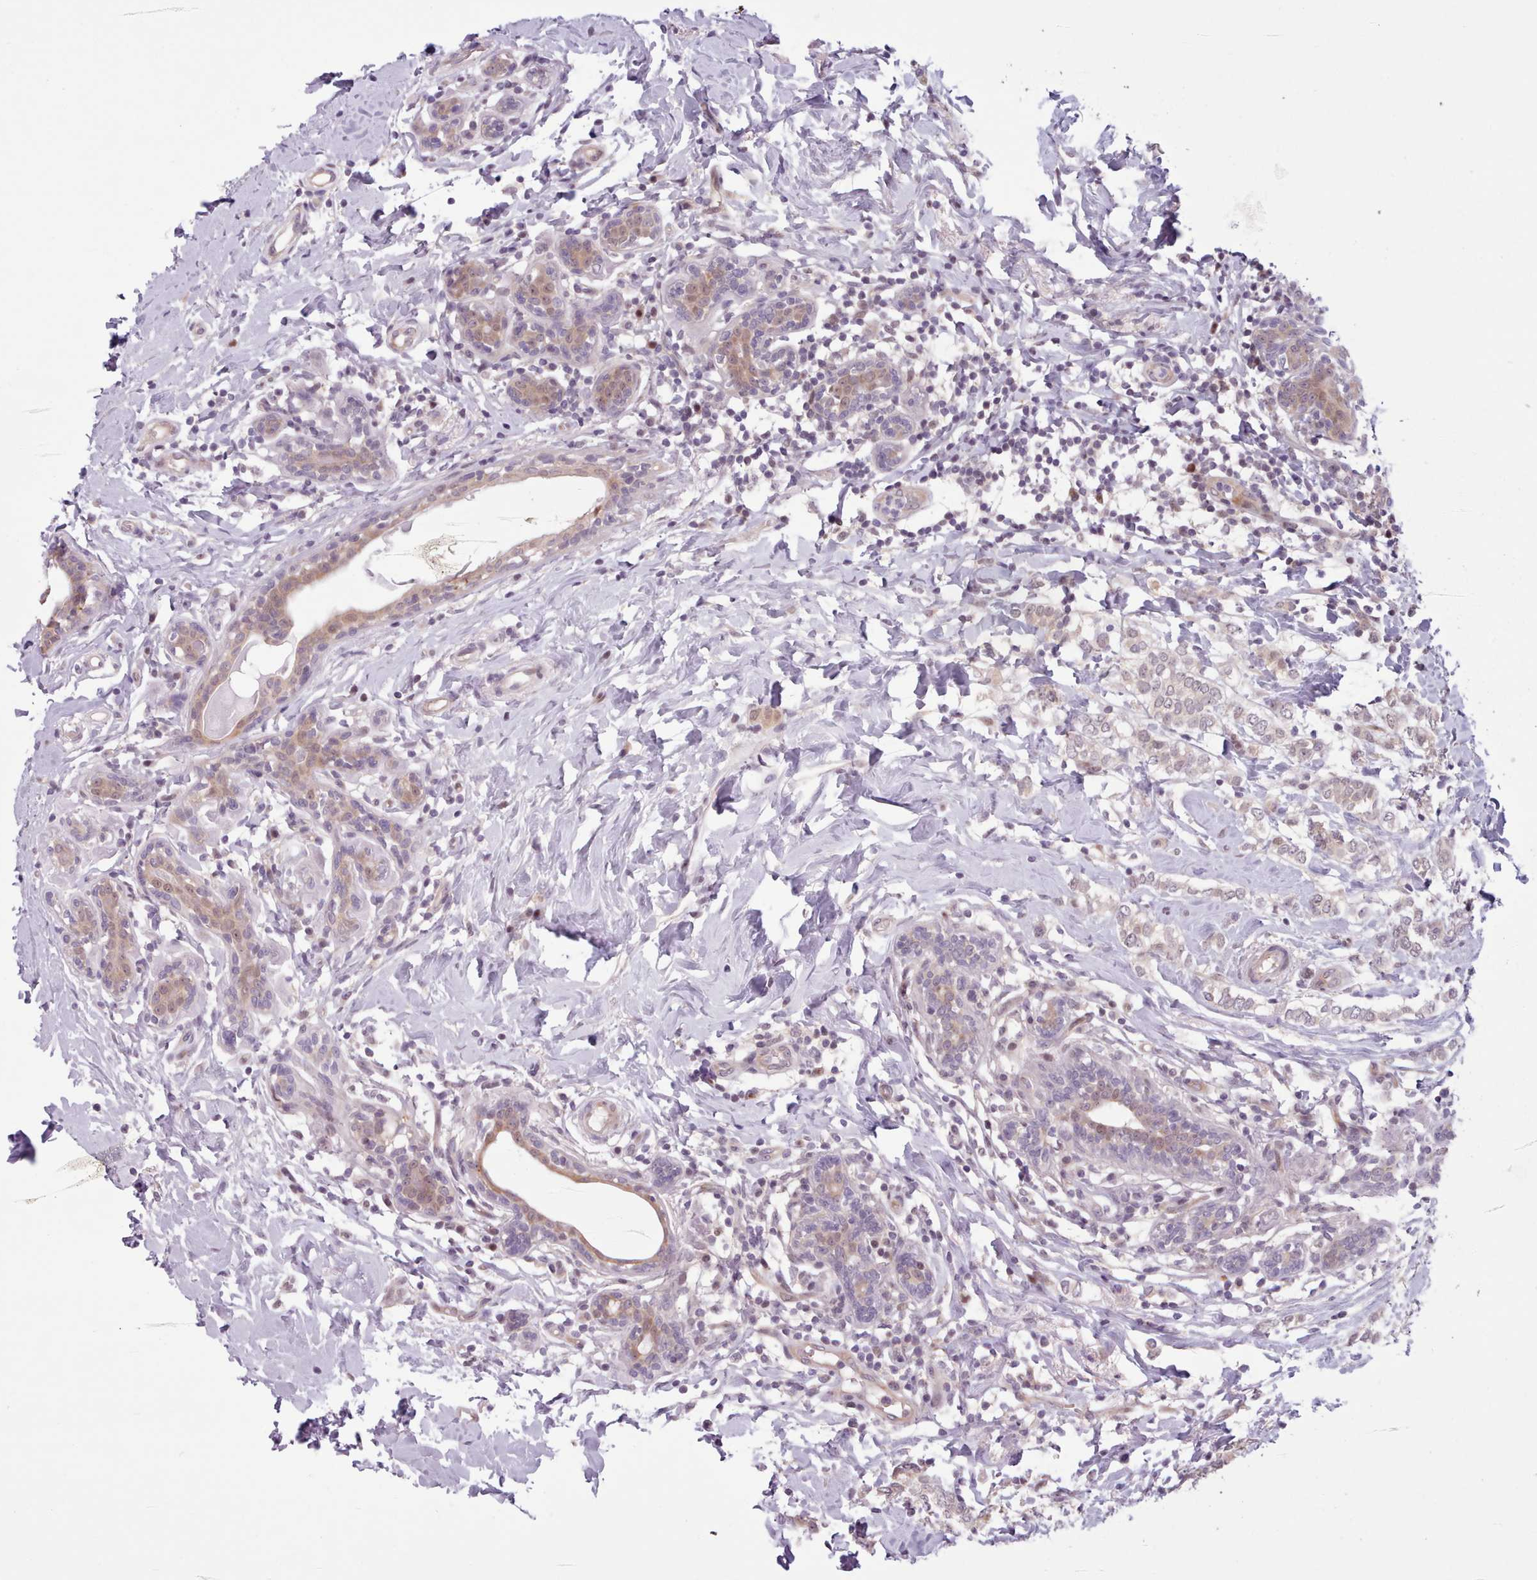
{"staining": {"intensity": "weak", "quantity": "<25%", "location": "nuclear"}, "tissue": "breast cancer", "cell_type": "Tumor cells", "image_type": "cancer", "snomed": [{"axis": "morphology", "description": "Normal tissue, NOS"}, {"axis": "morphology", "description": "Lobular carcinoma"}, {"axis": "topography", "description": "Breast"}], "caption": "Tumor cells show no significant protein expression in lobular carcinoma (breast).", "gene": "KBTBD7", "patient": {"sex": "female", "age": 47}}